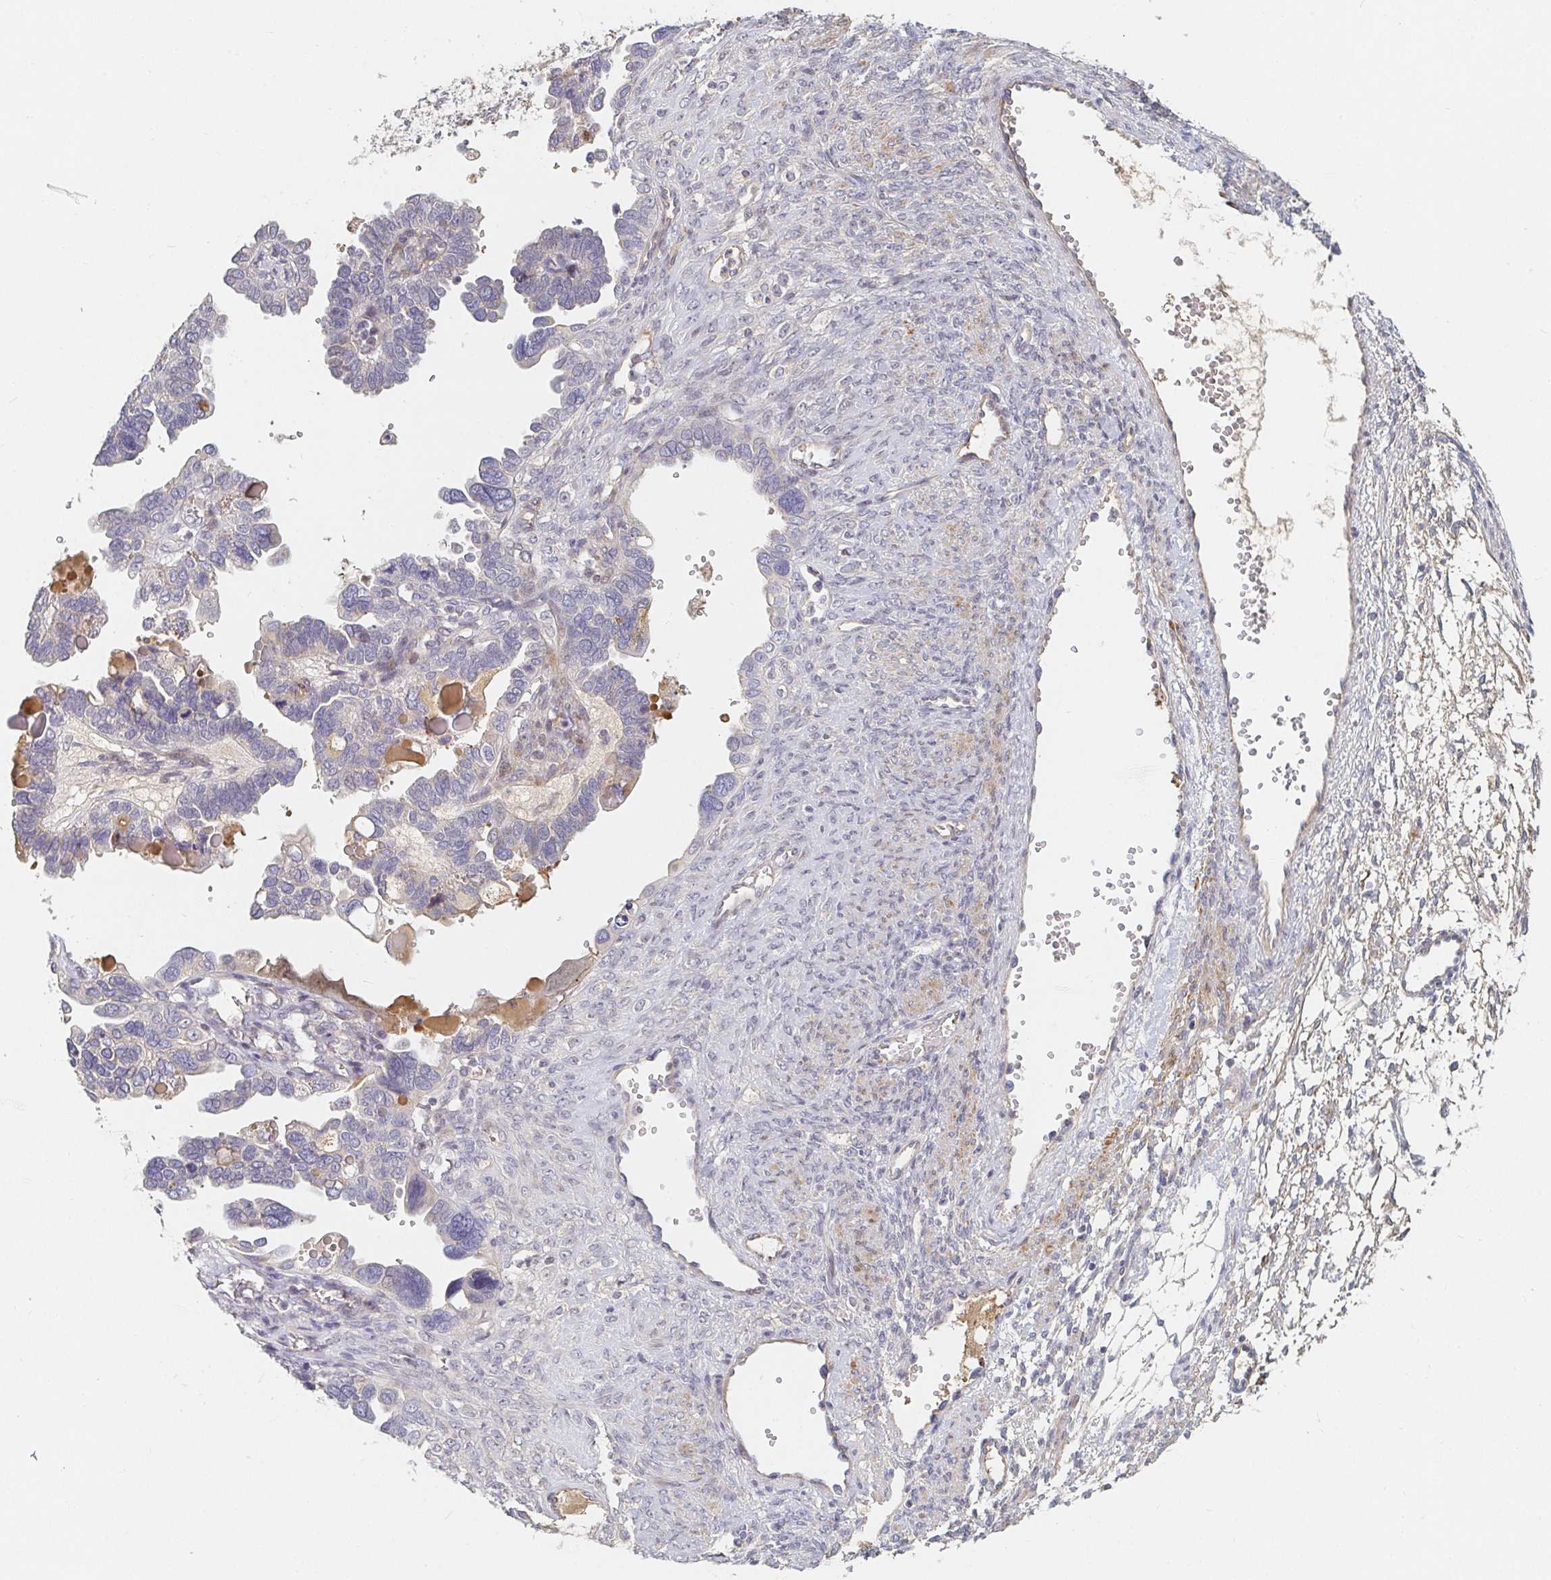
{"staining": {"intensity": "negative", "quantity": "none", "location": "none"}, "tissue": "ovarian cancer", "cell_type": "Tumor cells", "image_type": "cancer", "snomed": [{"axis": "morphology", "description": "Cystadenocarcinoma, serous, NOS"}, {"axis": "topography", "description": "Ovary"}], "caption": "Tumor cells show no significant protein staining in serous cystadenocarcinoma (ovarian).", "gene": "NME9", "patient": {"sex": "female", "age": 51}}